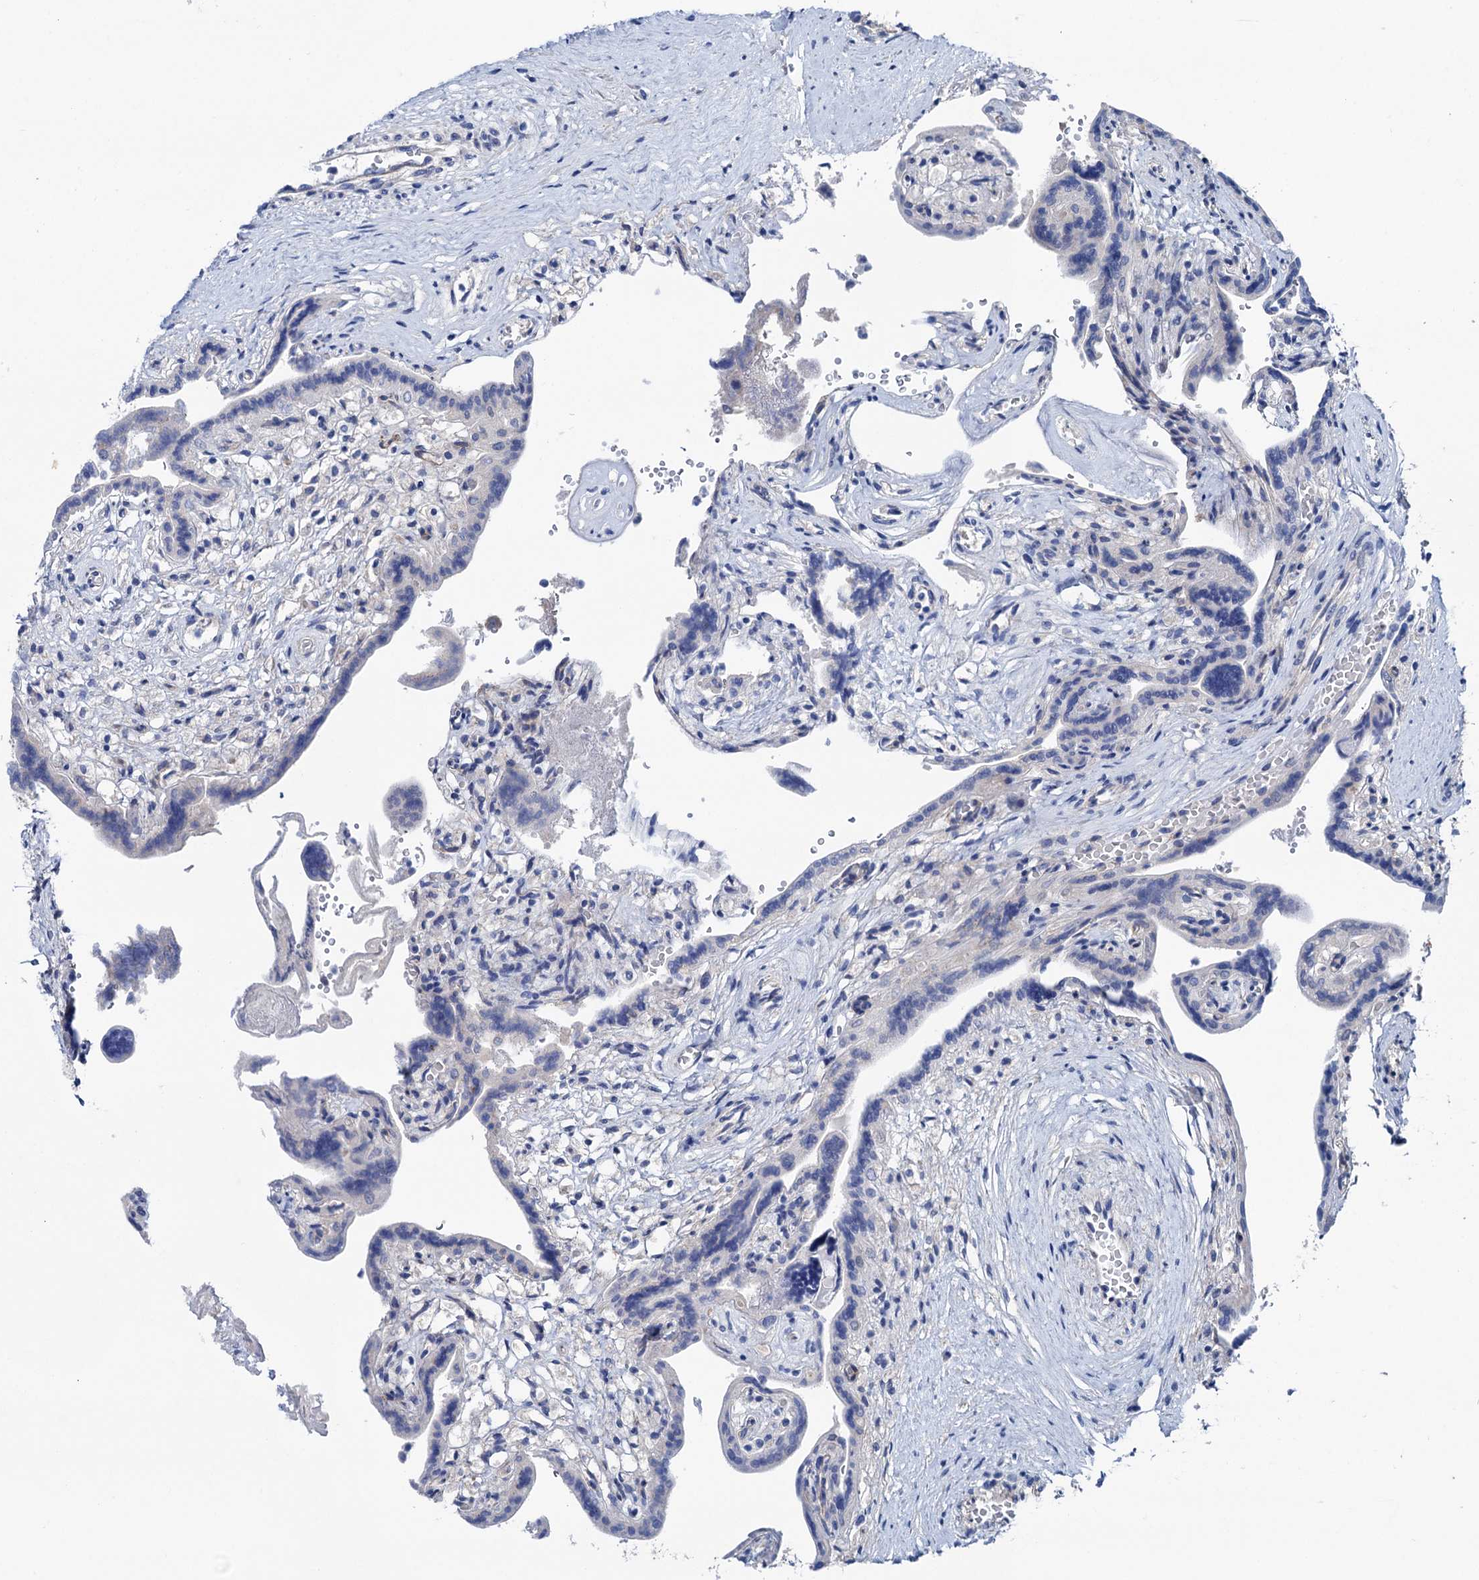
{"staining": {"intensity": "negative", "quantity": "none", "location": "none"}, "tissue": "placenta", "cell_type": "Trophoblastic cells", "image_type": "normal", "snomed": [{"axis": "morphology", "description": "Normal tissue, NOS"}, {"axis": "topography", "description": "Placenta"}], "caption": "Micrograph shows no protein positivity in trophoblastic cells of benign placenta.", "gene": "SHROOM1", "patient": {"sex": "female", "age": 37}}